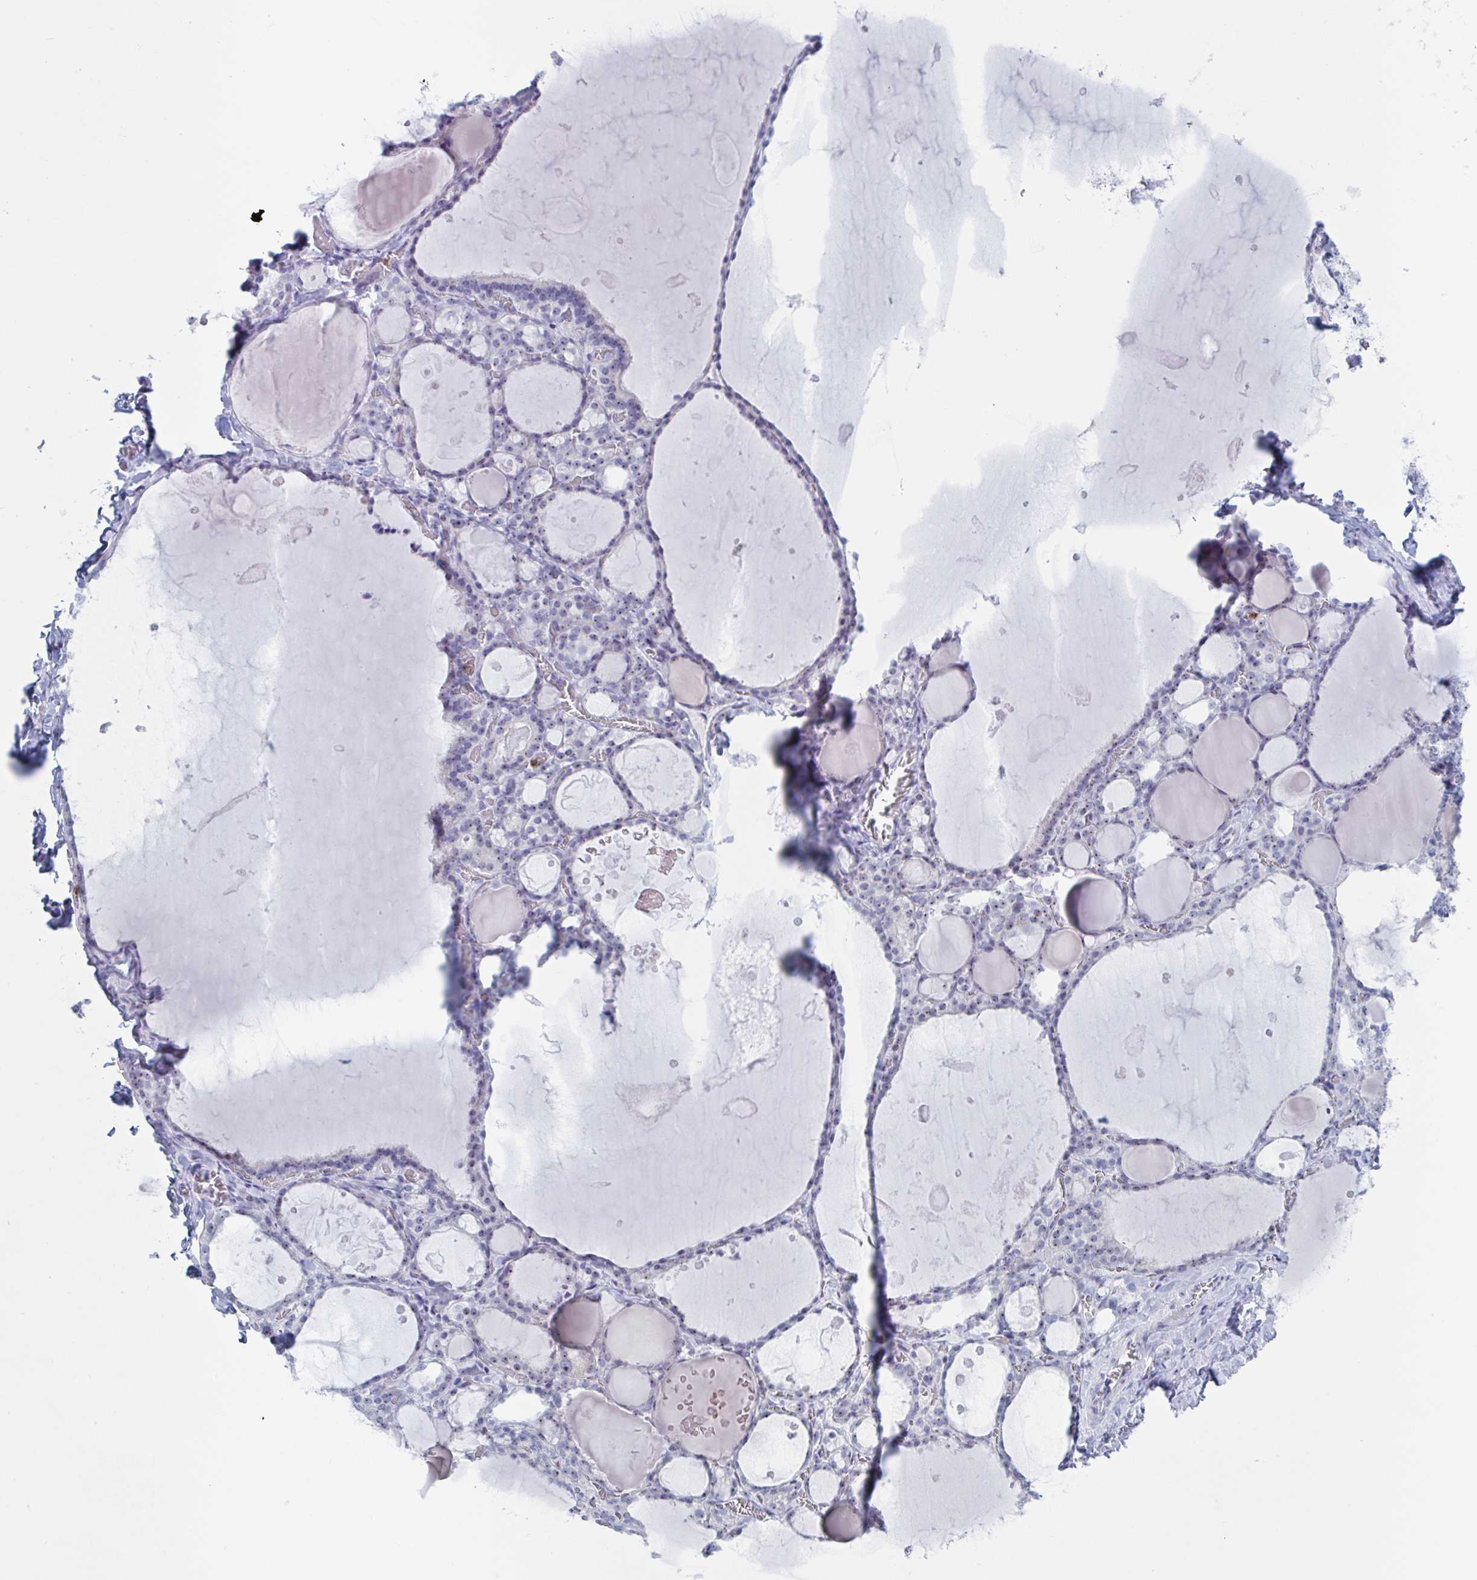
{"staining": {"intensity": "negative", "quantity": "none", "location": "none"}, "tissue": "thyroid gland", "cell_type": "Glandular cells", "image_type": "normal", "snomed": [{"axis": "morphology", "description": "Normal tissue, NOS"}, {"axis": "topography", "description": "Thyroid gland"}], "caption": "The photomicrograph exhibits no significant staining in glandular cells of thyroid gland. Brightfield microscopy of immunohistochemistry (IHC) stained with DAB (3,3'-diaminobenzidine) (brown) and hematoxylin (blue), captured at high magnification.", "gene": "CYP4F11", "patient": {"sex": "male", "age": 56}}